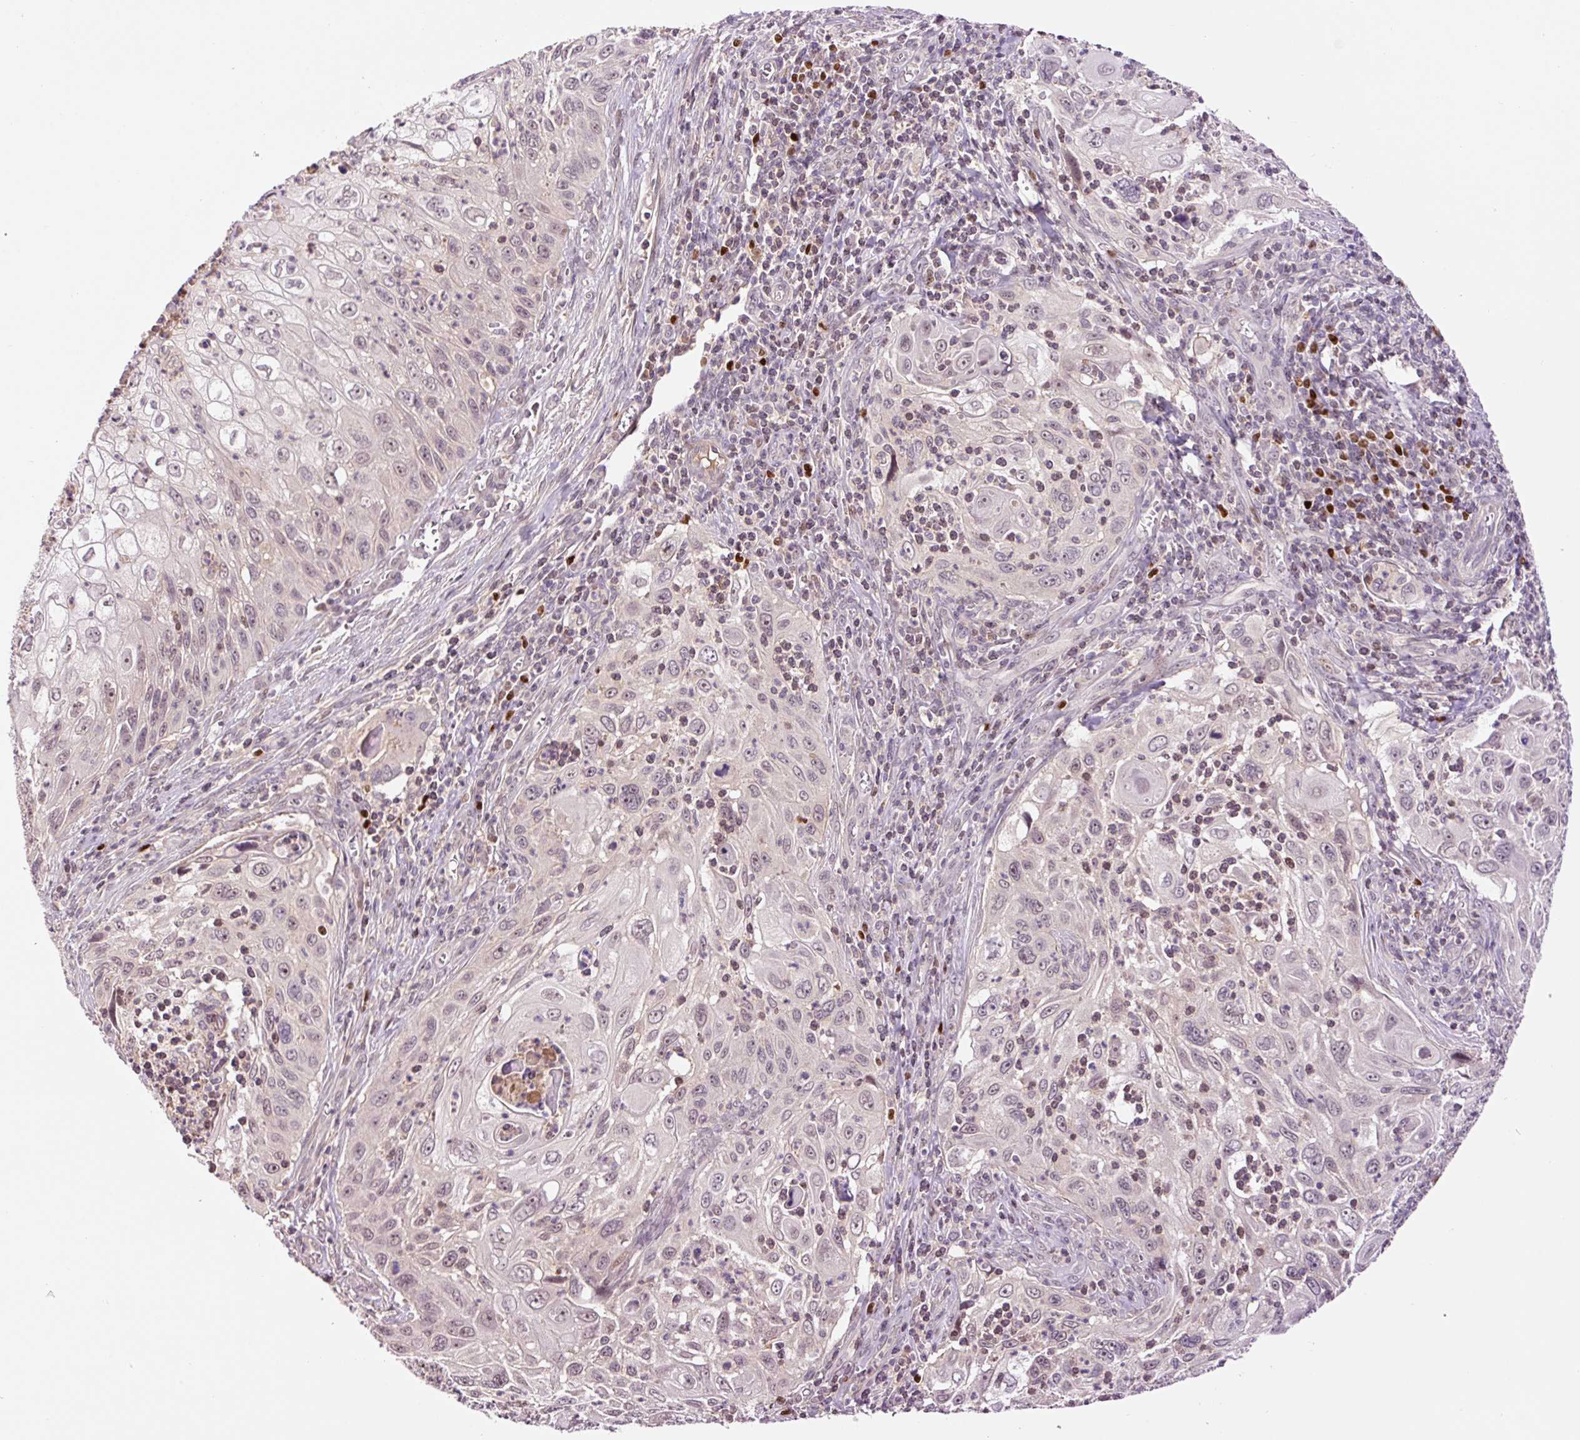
{"staining": {"intensity": "negative", "quantity": "none", "location": "none"}, "tissue": "cervical cancer", "cell_type": "Tumor cells", "image_type": "cancer", "snomed": [{"axis": "morphology", "description": "Squamous cell carcinoma, NOS"}, {"axis": "topography", "description": "Cervix"}], "caption": "The image demonstrates no staining of tumor cells in cervical cancer (squamous cell carcinoma). The staining is performed using DAB (3,3'-diaminobenzidine) brown chromogen with nuclei counter-stained in using hematoxylin.", "gene": "DPPA4", "patient": {"sex": "female", "age": 70}}